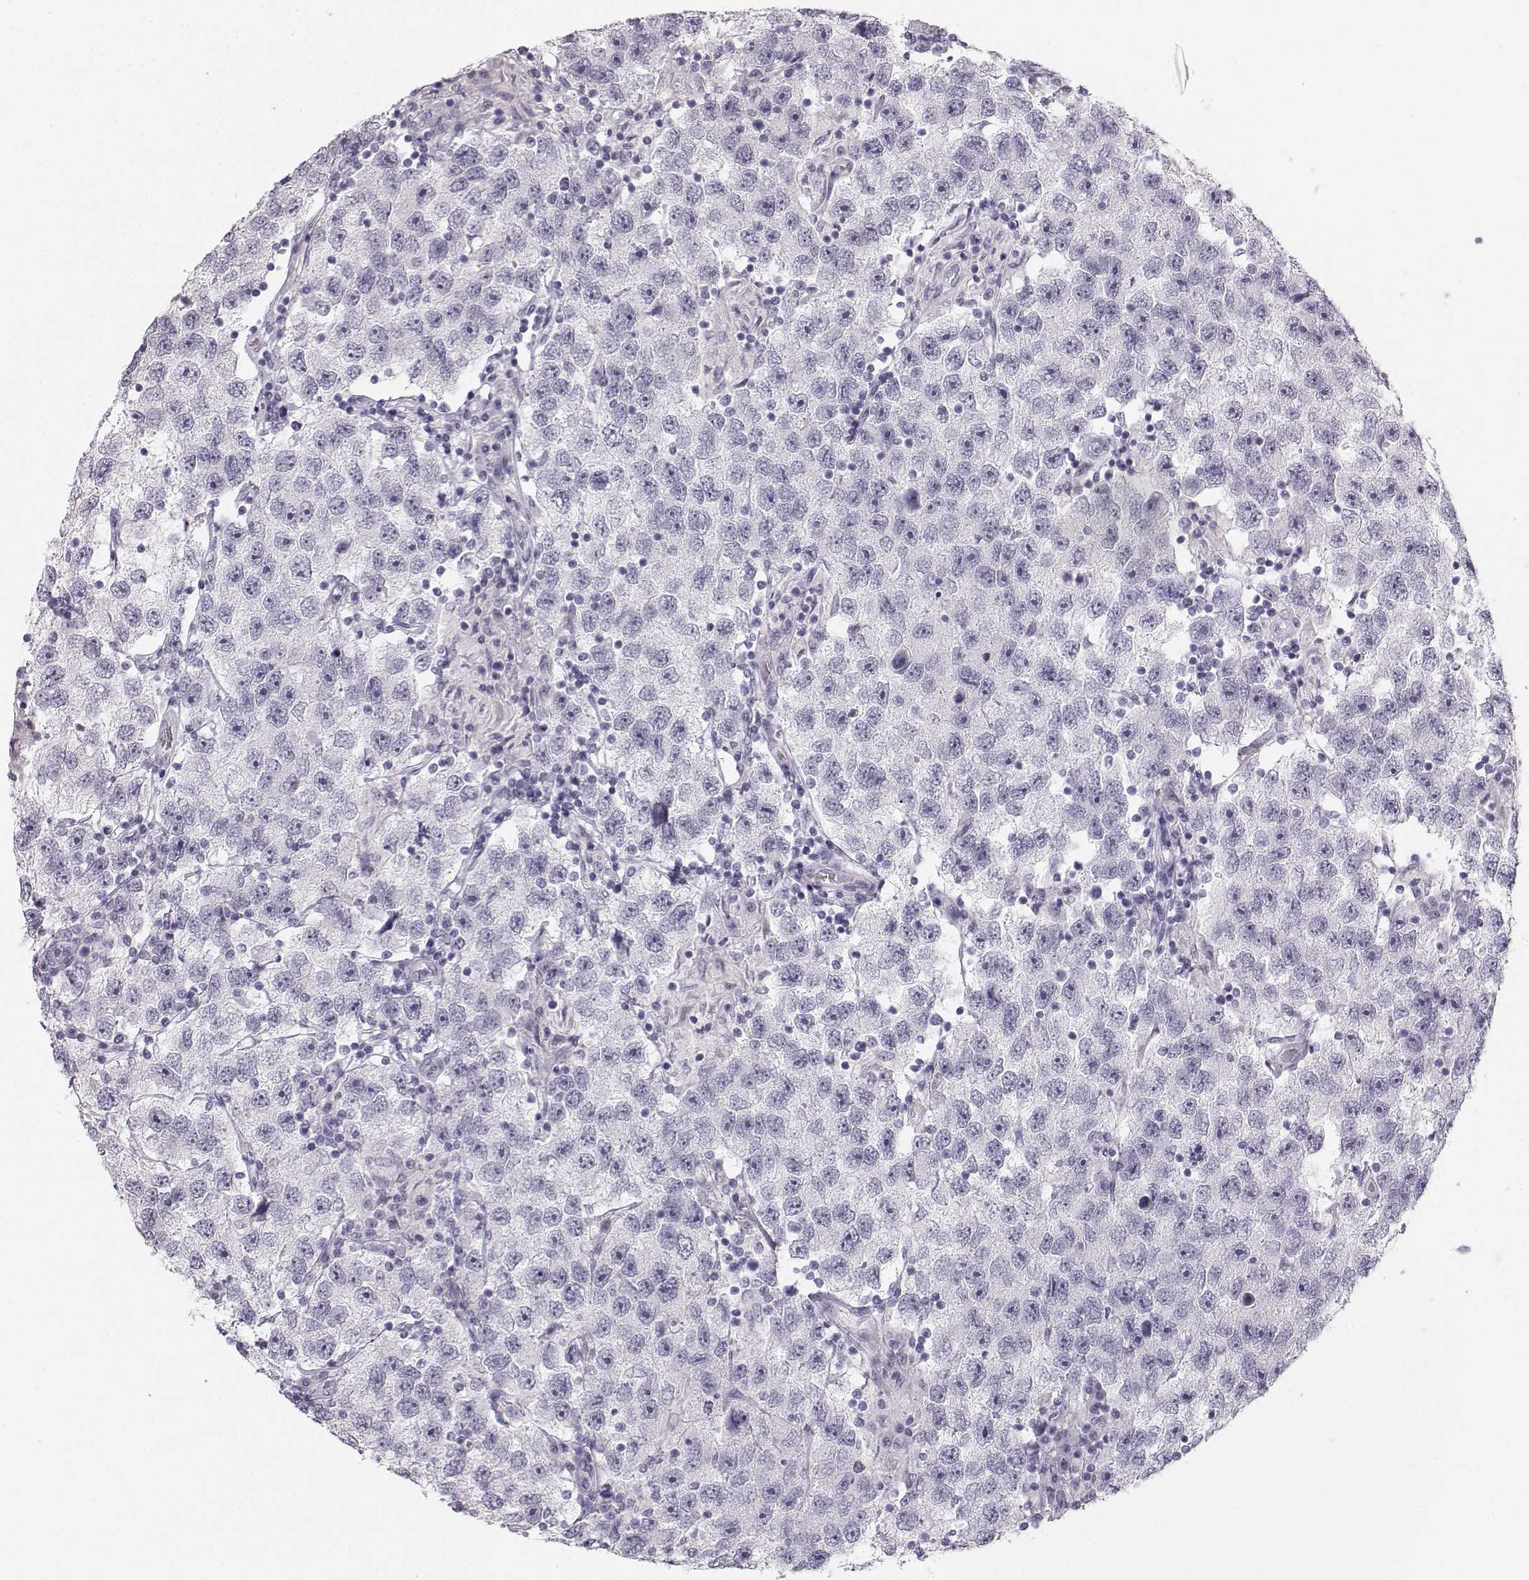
{"staining": {"intensity": "negative", "quantity": "none", "location": "none"}, "tissue": "testis cancer", "cell_type": "Tumor cells", "image_type": "cancer", "snomed": [{"axis": "morphology", "description": "Seminoma, NOS"}, {"axis": "topography", "description": "Testis"}], "caption": "Testis cancer (seminoma) was stained to show a protein in brown. There is no significant expression in tumor cells.", "gene": "CASR", "patient": {"sex": "male", "age": 26}}